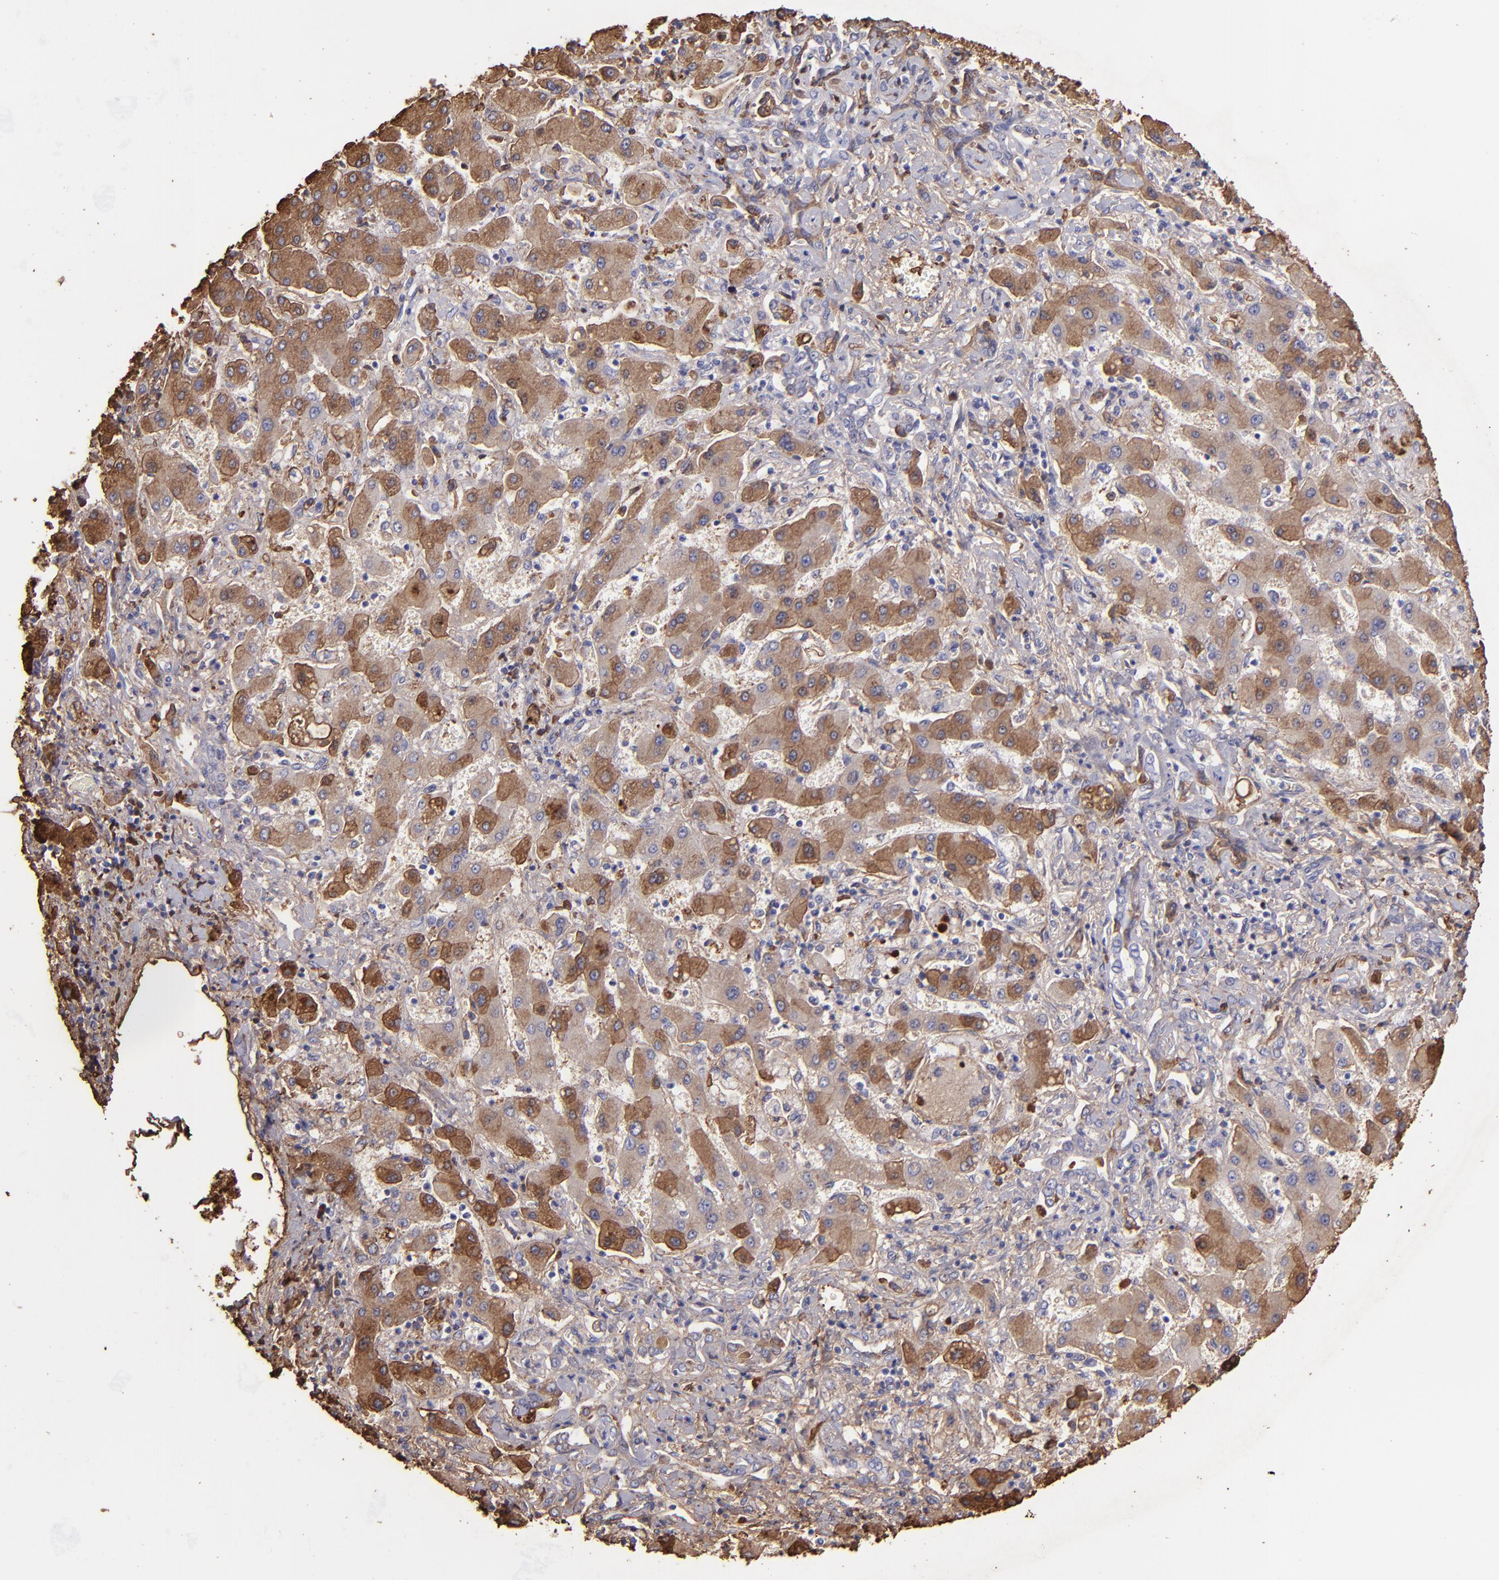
{"staining": {"intensity": "moderate", "quantity": "25%-75%", "location": "cytoplasmic/membranous"}, "tissue": "liver cancer", "cell_type": "Tumor cells", "image_type": "cancer", "snomed": [{"axis": "morphology", "description": "Cholangiocarcinoma"}, {"axis": "topography", "description": "Liver"}], "caption": "Protein analysis of liver cholangiocarcinoma tissue displays moderate cytoplasmic/membranous expression in approximately 25%-75% of tumor cells.", "gene": "FGB", "patient": {"sex": "male", "age": 50}}